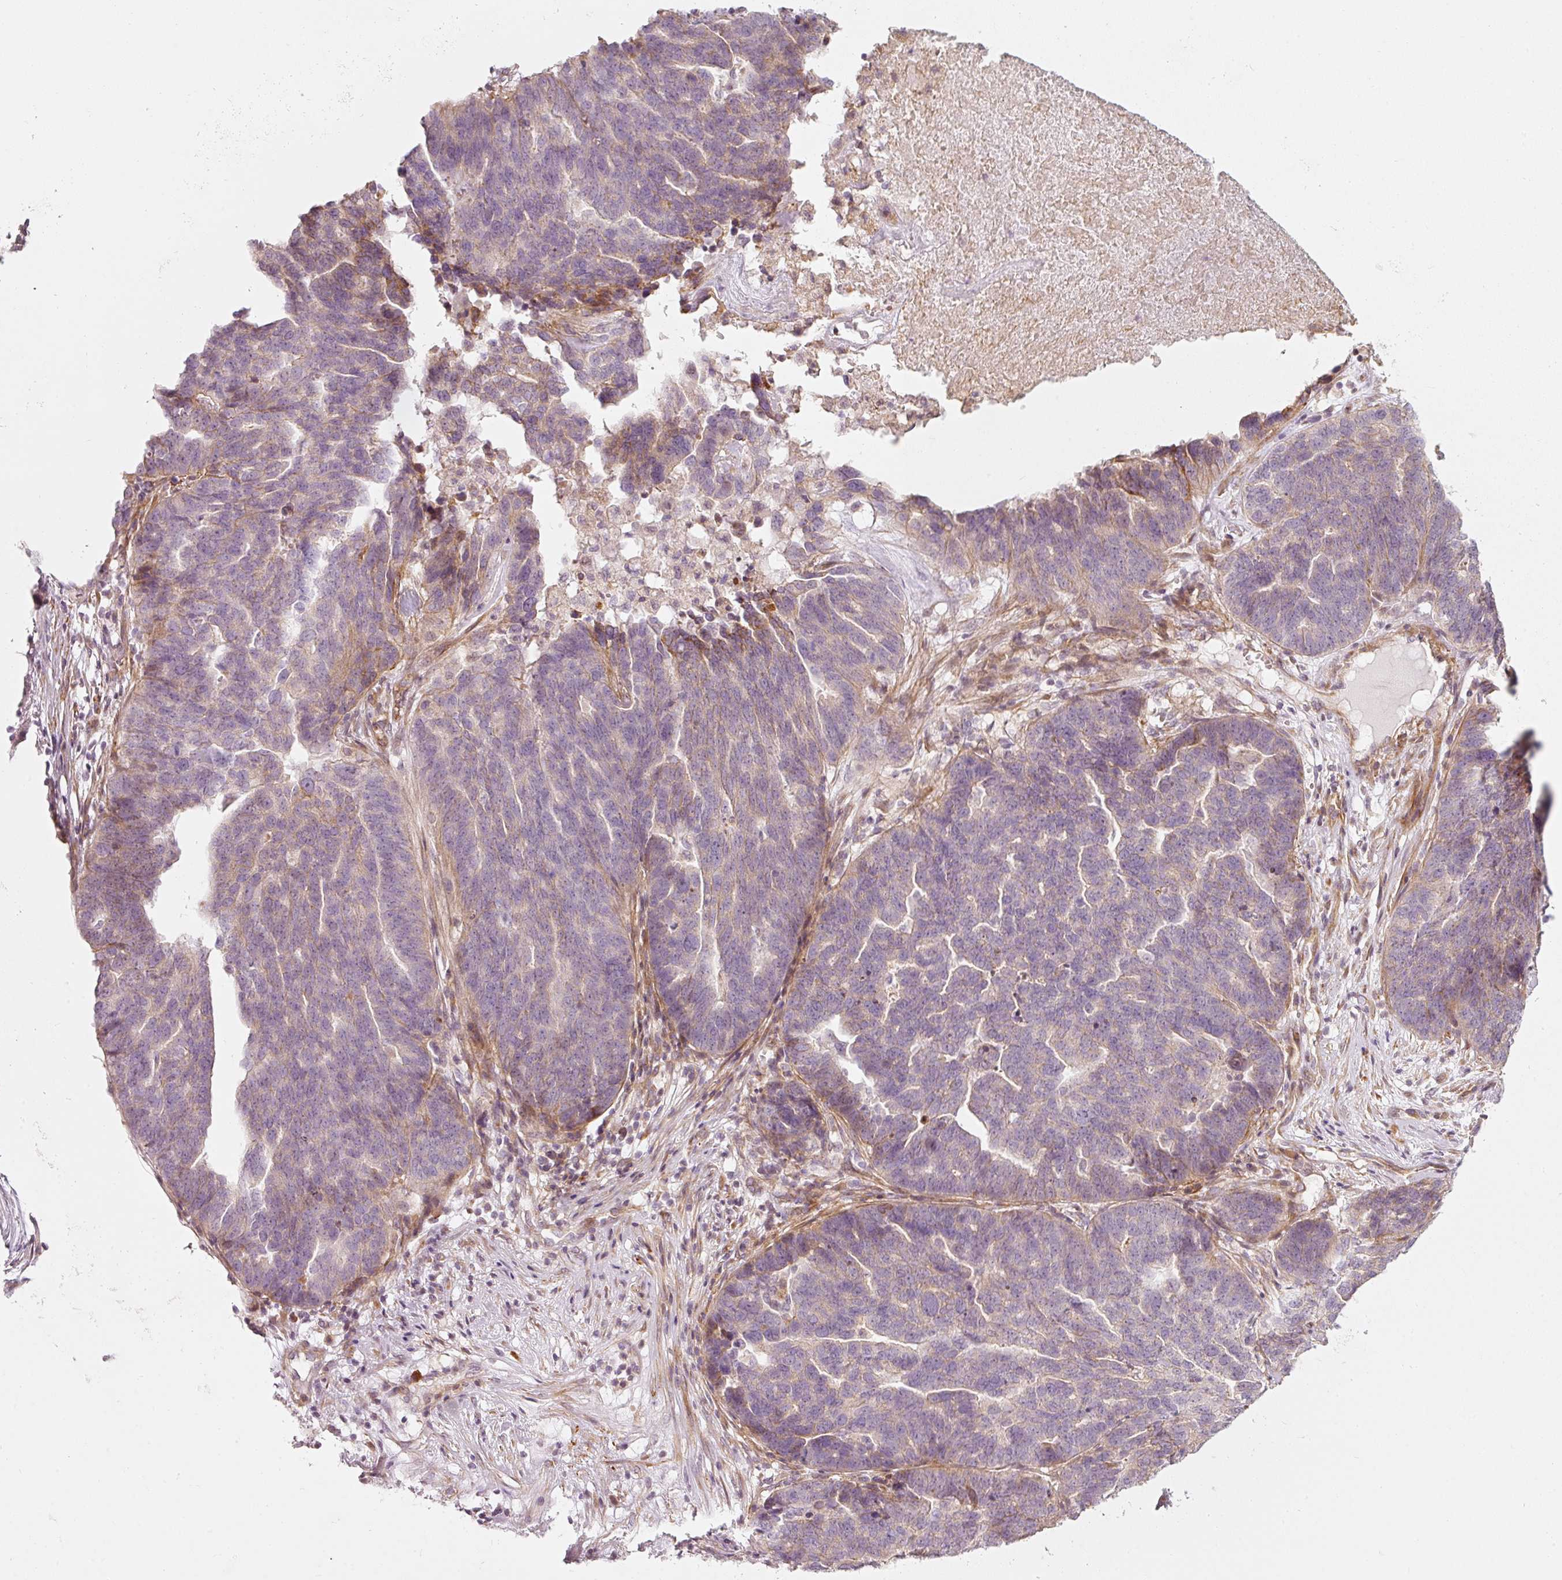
{"staining": {"intensity": "negative", "quantity": "none", "location": "none"}, "tissue": "ovarian cancer", "cell_type": "Tumor cells", "image_type": "cancer", "snomed": [{"axis": "morphology", "description": "Cystadenocarcinoma, serous, NOS"}, {"axis": "topography", "description": "Ovary"}], "caption": "High magnification brightfield microscopy of ovarian serous cystadenocarcinoma stained with DAB (brown) and counterstained with hematoxylin (blue): tumor cells show no significant positivity.", "gene": "KCNQ1", "patient": {"sex": "female", "age": 59}}